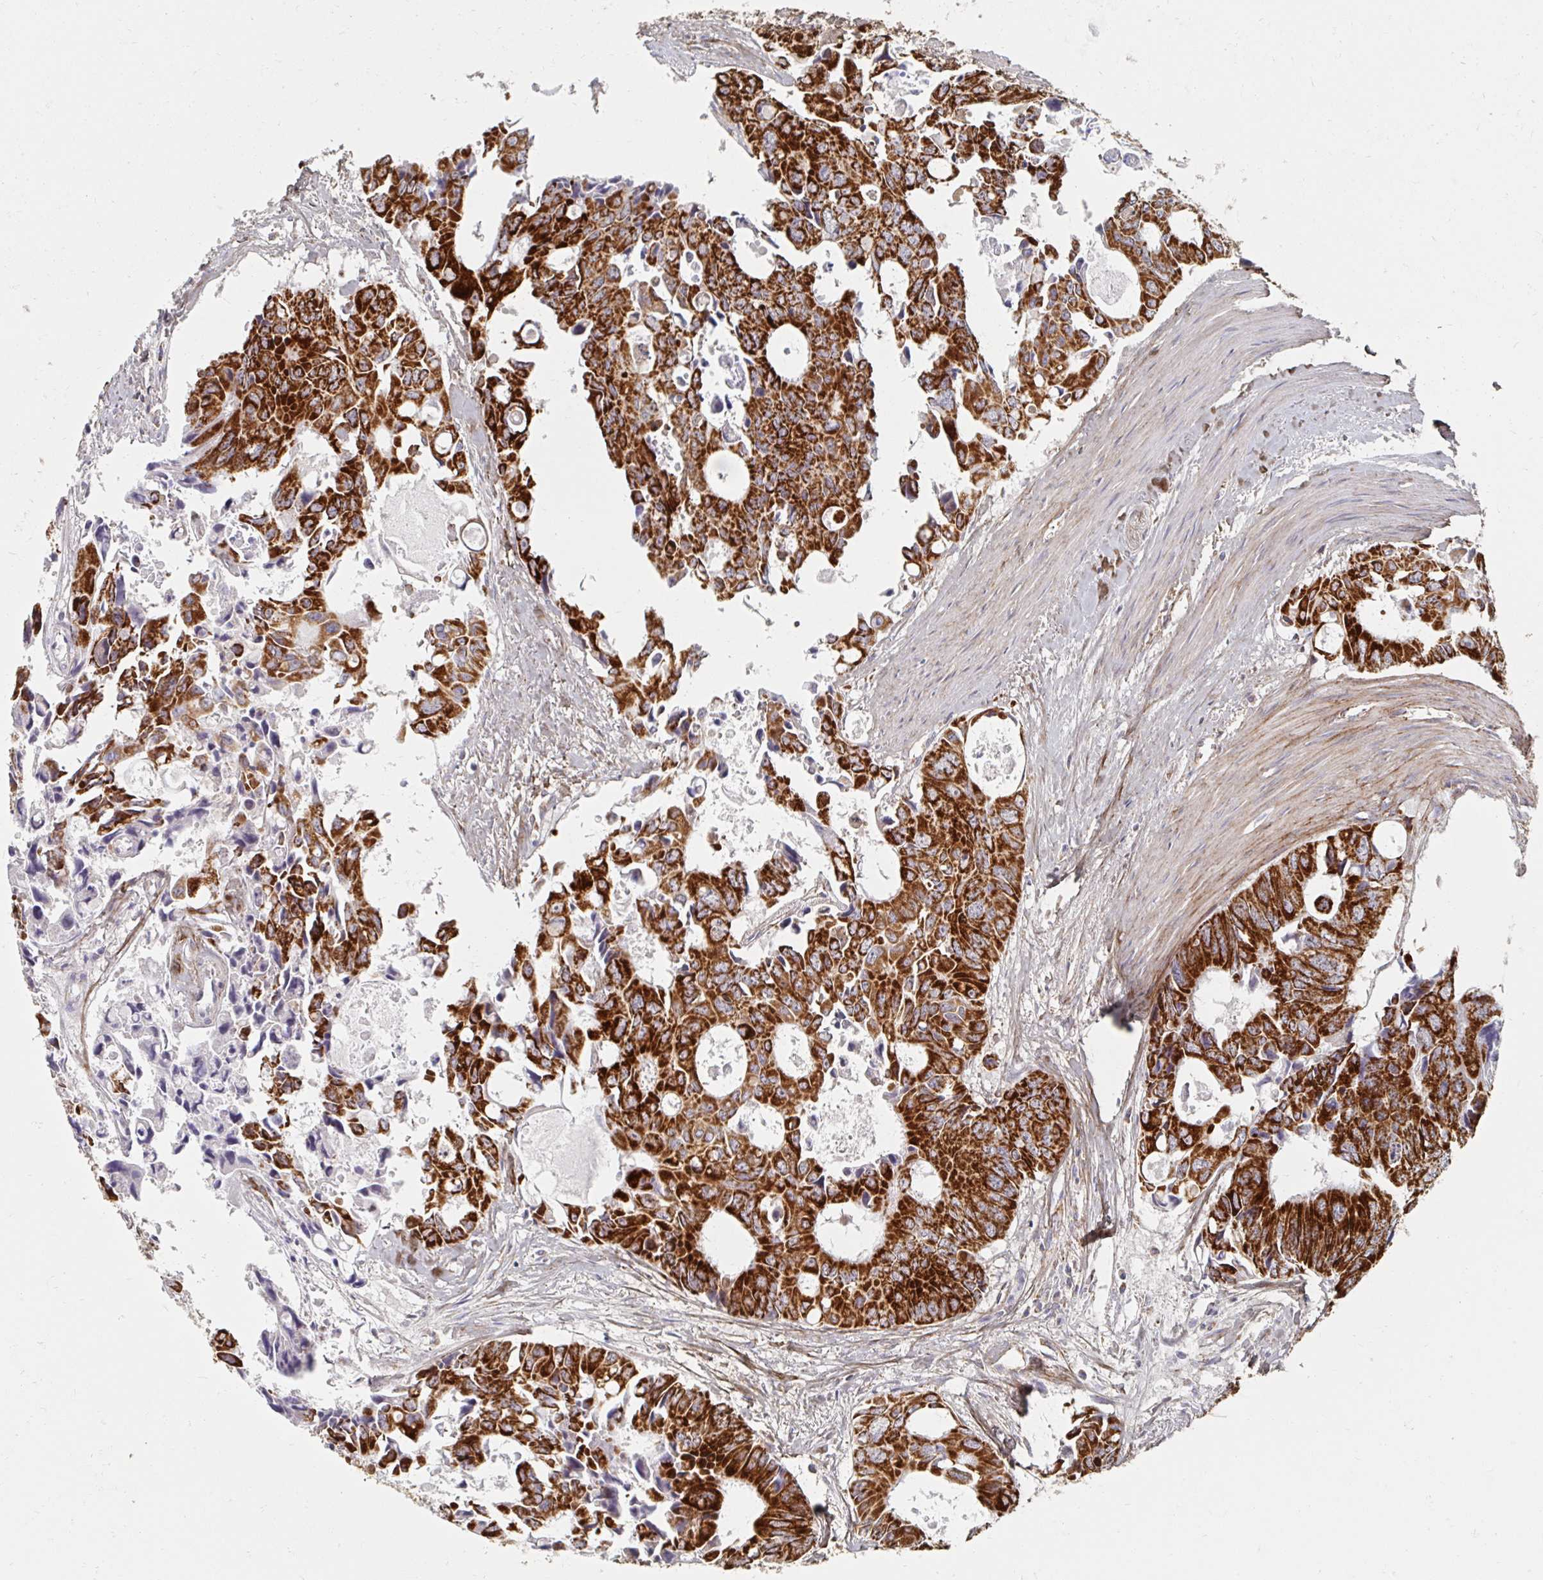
{"staining": {"intensity": "strong", "quantity": ">75%", "location": "cytoplasmic/membranous"}, "tissue": "colorectal cancer", "cell_type": "Tumor cells", "image_type": "cancer", "snomed": [{"axis": "morphology", "description": "Adenocarcinoma, NOS"}, {"axis": "topography", "description": "Rectum"}], "caption": "Strong cytoplasmic/membranous staining is appreciated in about >75% of tumor cells in colorectal cancer (adenocarcinoma).", "gene": "MAVS", "patient": {"sex": "male", "age": 76}}